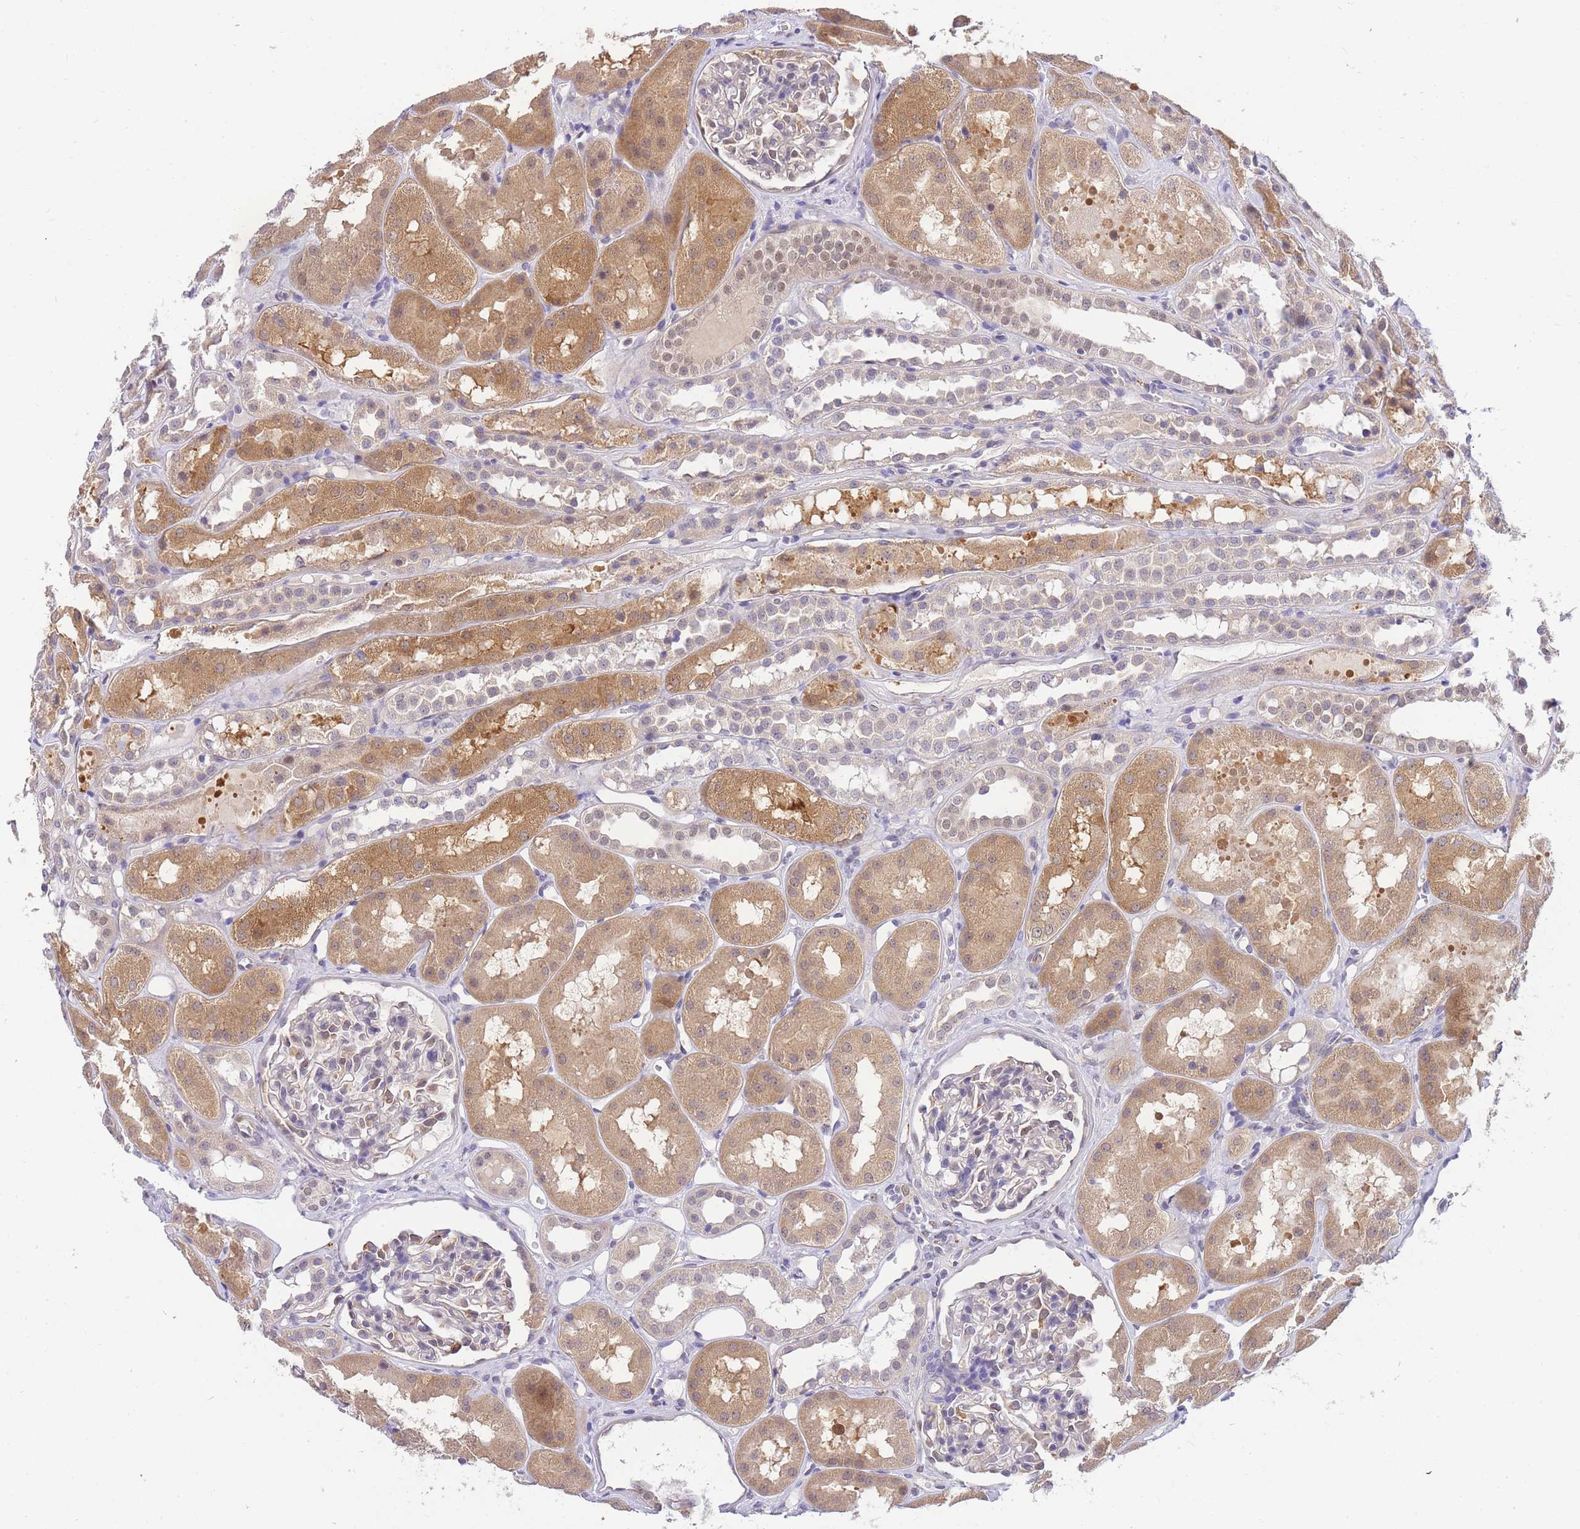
{"staining": {"intensity": "negative", "quantity": "none", "location": "none"}, "tissue": "kidney", "cell_type": "Cells in glomeruli", "image_type": "normal", "snomed": [{"axis": "morphology", "description": "Normal tissue, NOS"}, {"axis": "topography", "description": "Kidney"}], "caption": "Immunohistochemistry (IHC) histopathology image of benign kidney: kidney stained with DAB (3,3'-diaminobenzidine) shows no significant protein positivity in cells in glomeruli.", "gene": "S100PBP", "patient": {"sex": "male", "age": 16}}